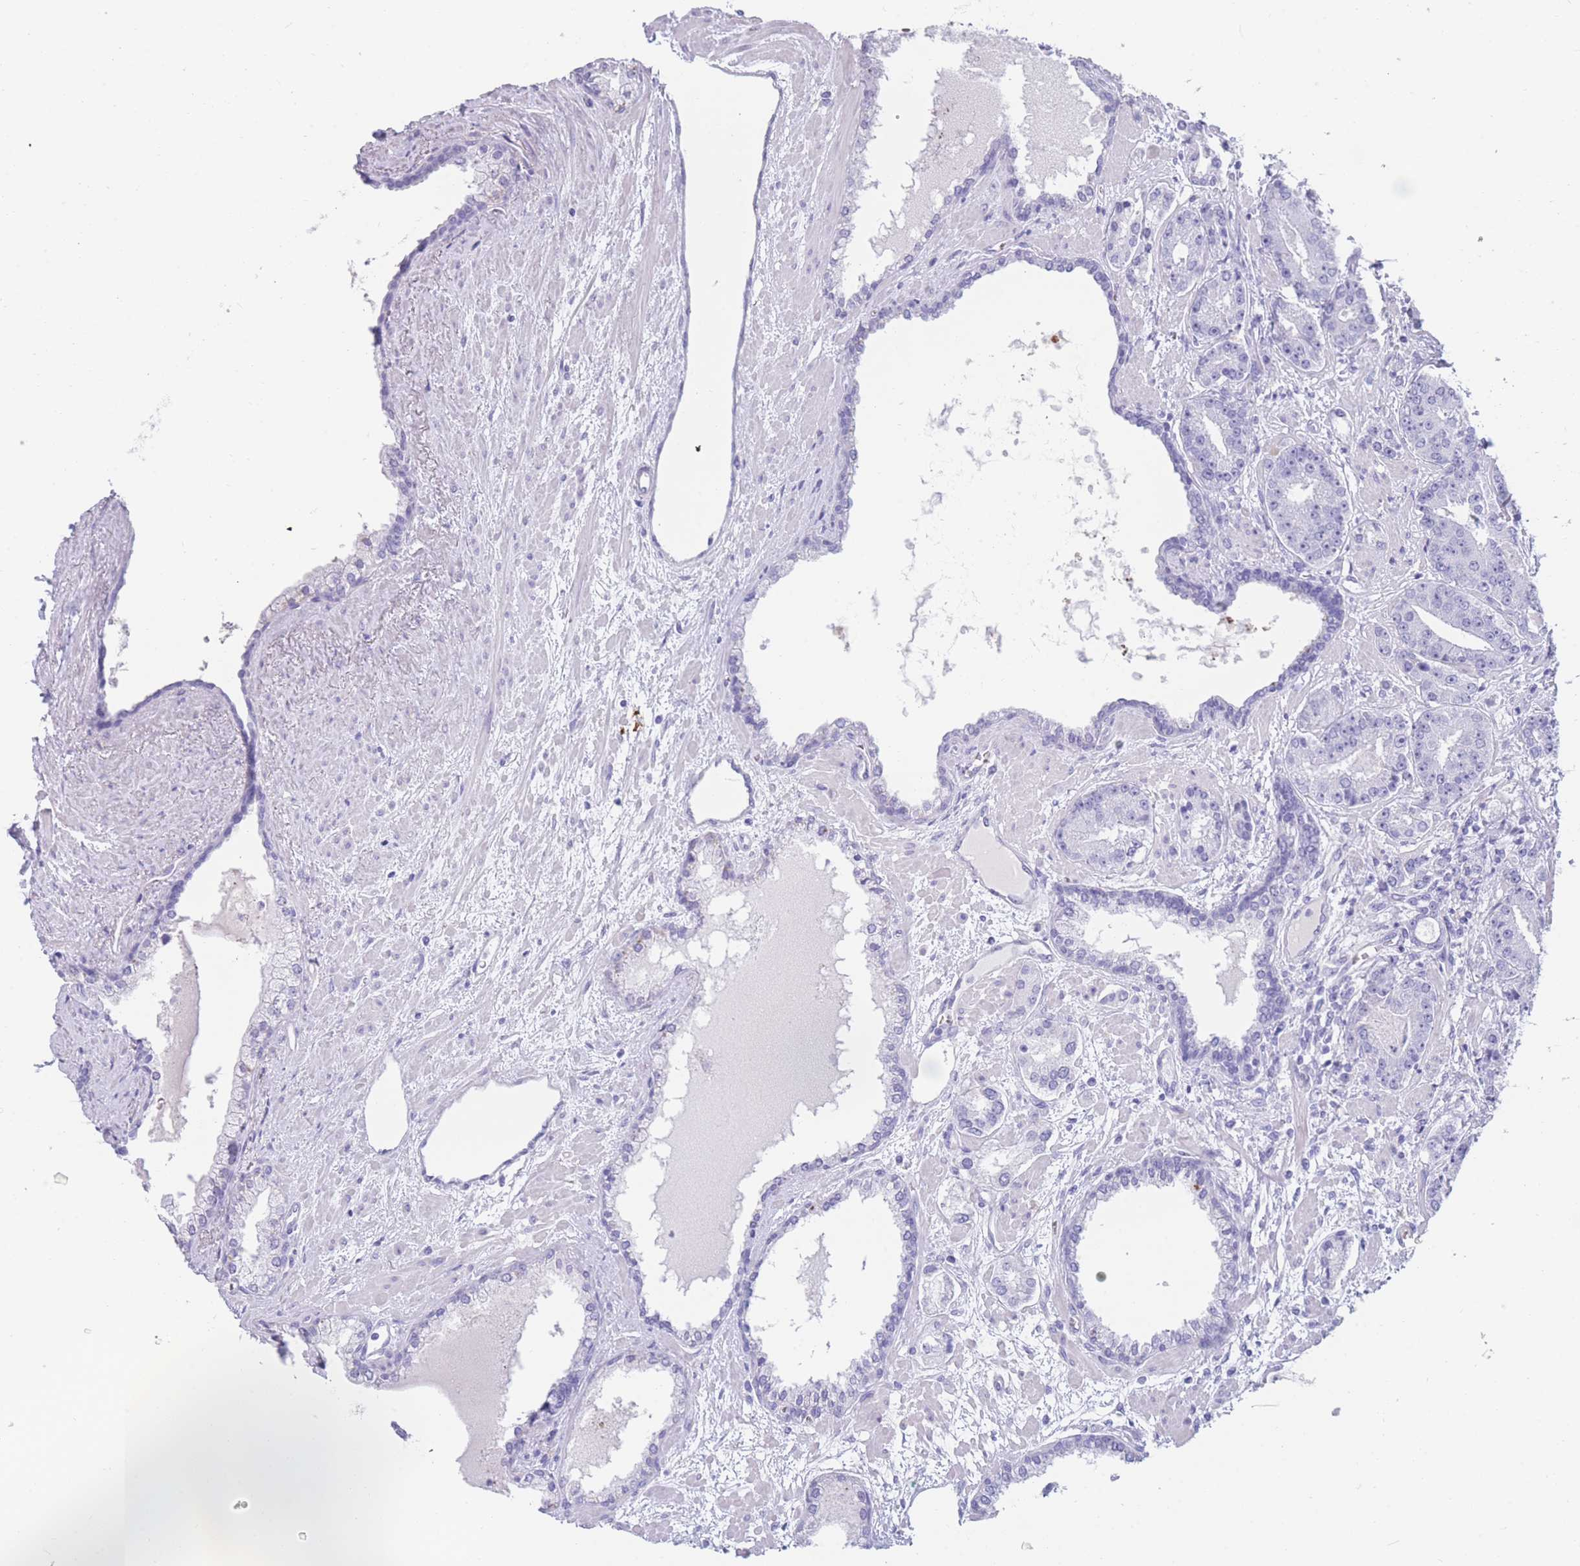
{"staining": {"intensity": "negative", "quantity": "none", "location": "none"}, "tissue": "prostate cancer", "cell_type": "Tumor cells", "image_type": "cancer", "snomed": [{"axis": "morphology", "description": "Adenocarcinoma, High grade"}, {"axis": "topography", "description": "Prostate"}], "caption": "High power microscopy image of an immunohistochemistry (IHC) histopathology image of prostate cancer (high-grade adenocarcinoma), revealing no significant expression in tumor cells.", "gene": "TNFSF11", "patient": {"sex": "male", "age": 71}}